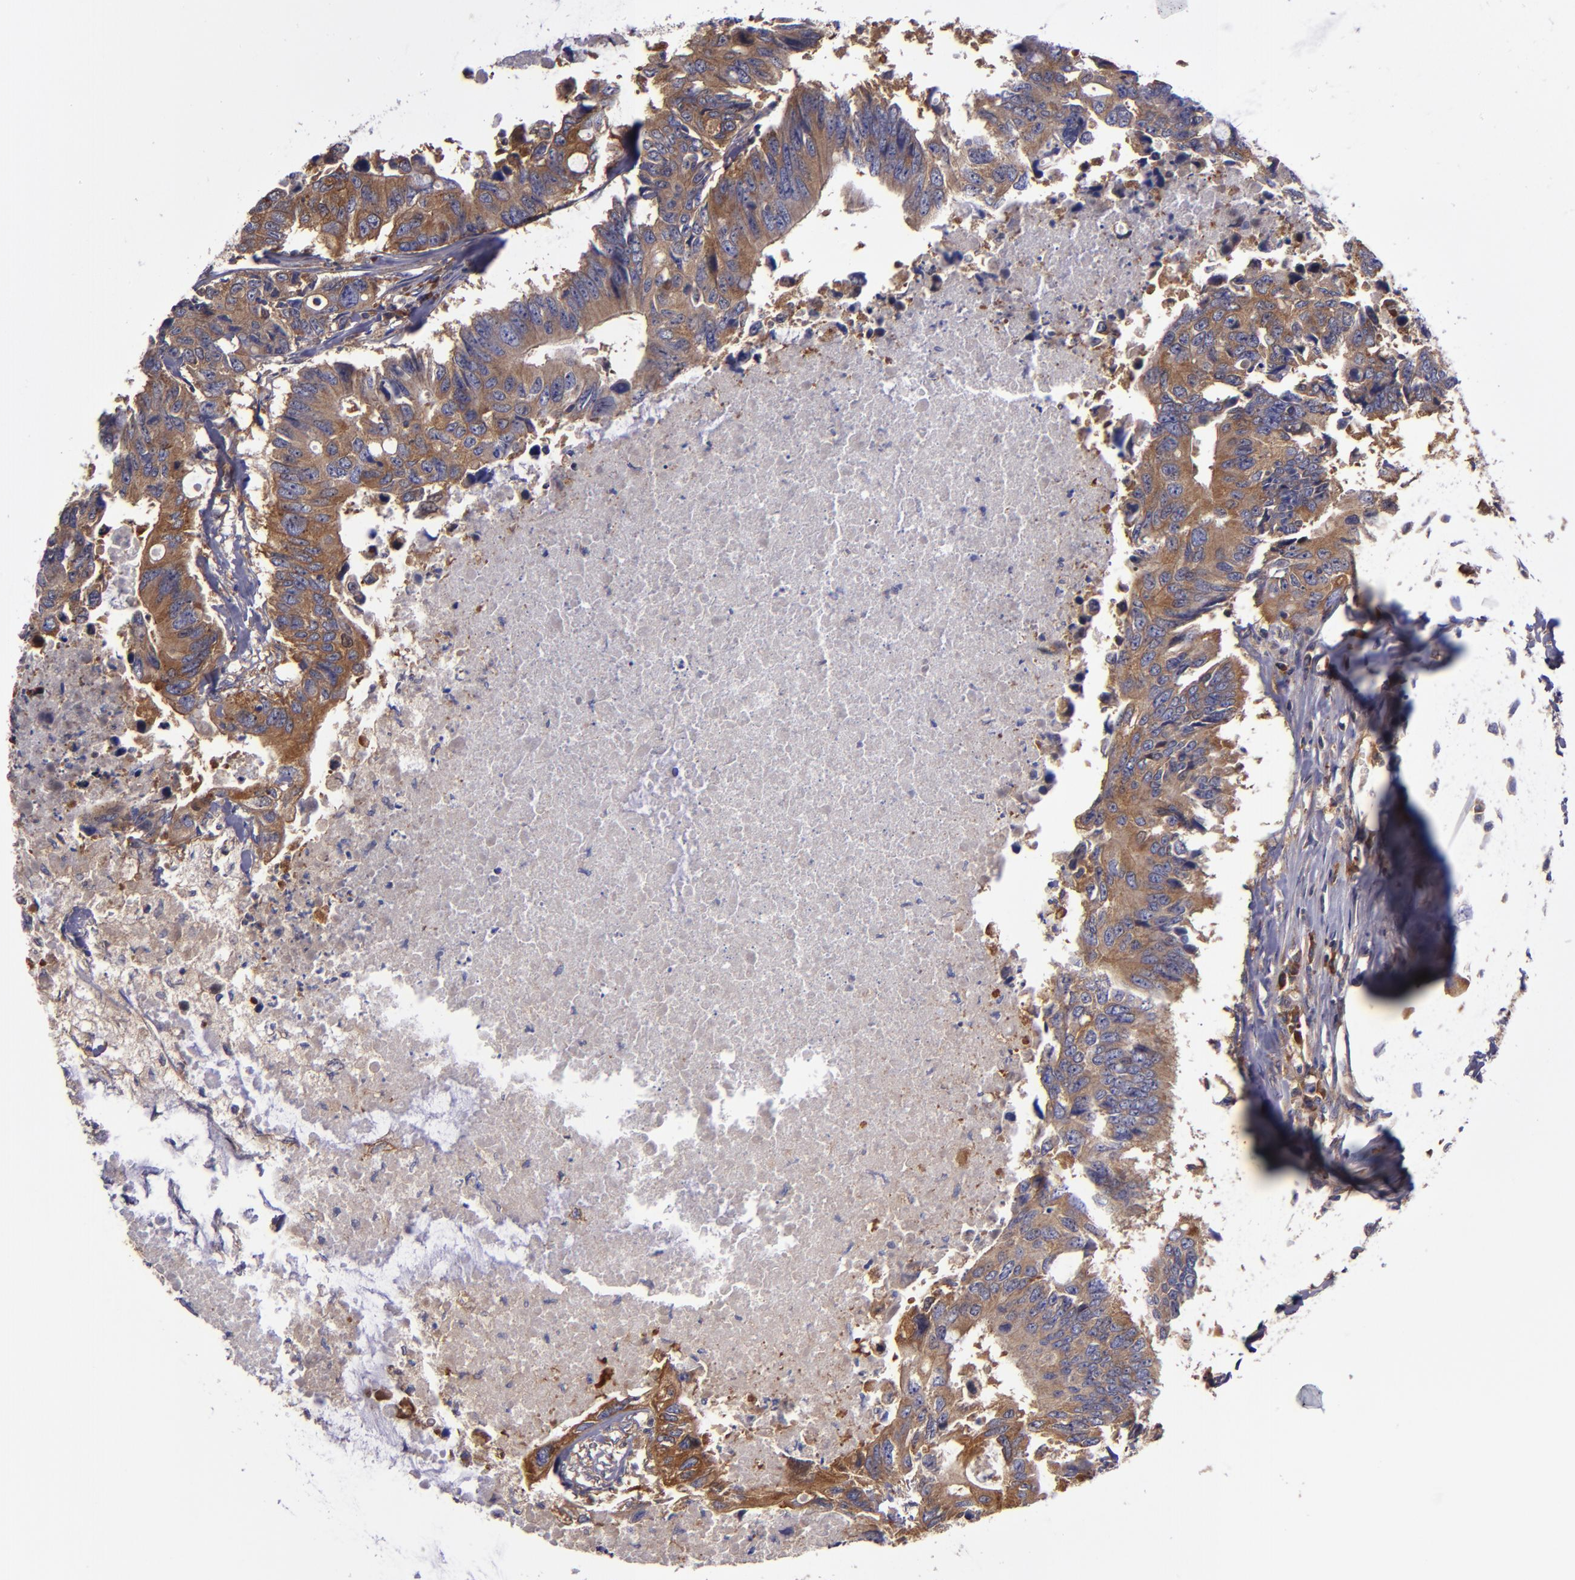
{"staining": {"intensity": "moderate", "quantity": ">75%", "location": "cytoplasmic/membranous"}, "tissue": "colorectal cancer", "cell_type": "Tumor cells", "image_type": "cancer", "snomed": [{"axis": "morphology", "description": "Adenocarcinoma, NOS"}, {"axis": "topography", "description": "Colon"}], "caption": "Immunohistochemistry (IHC) micrograph of colorectal cancer (adenocarcinoma) stained for a protein (brown), which displays medium levels of moderate cytoplasmic/membranous staining in about >75% of tumor cells.", "gene": "CARS1", "patient": {"sex": "male", "age": 71}}